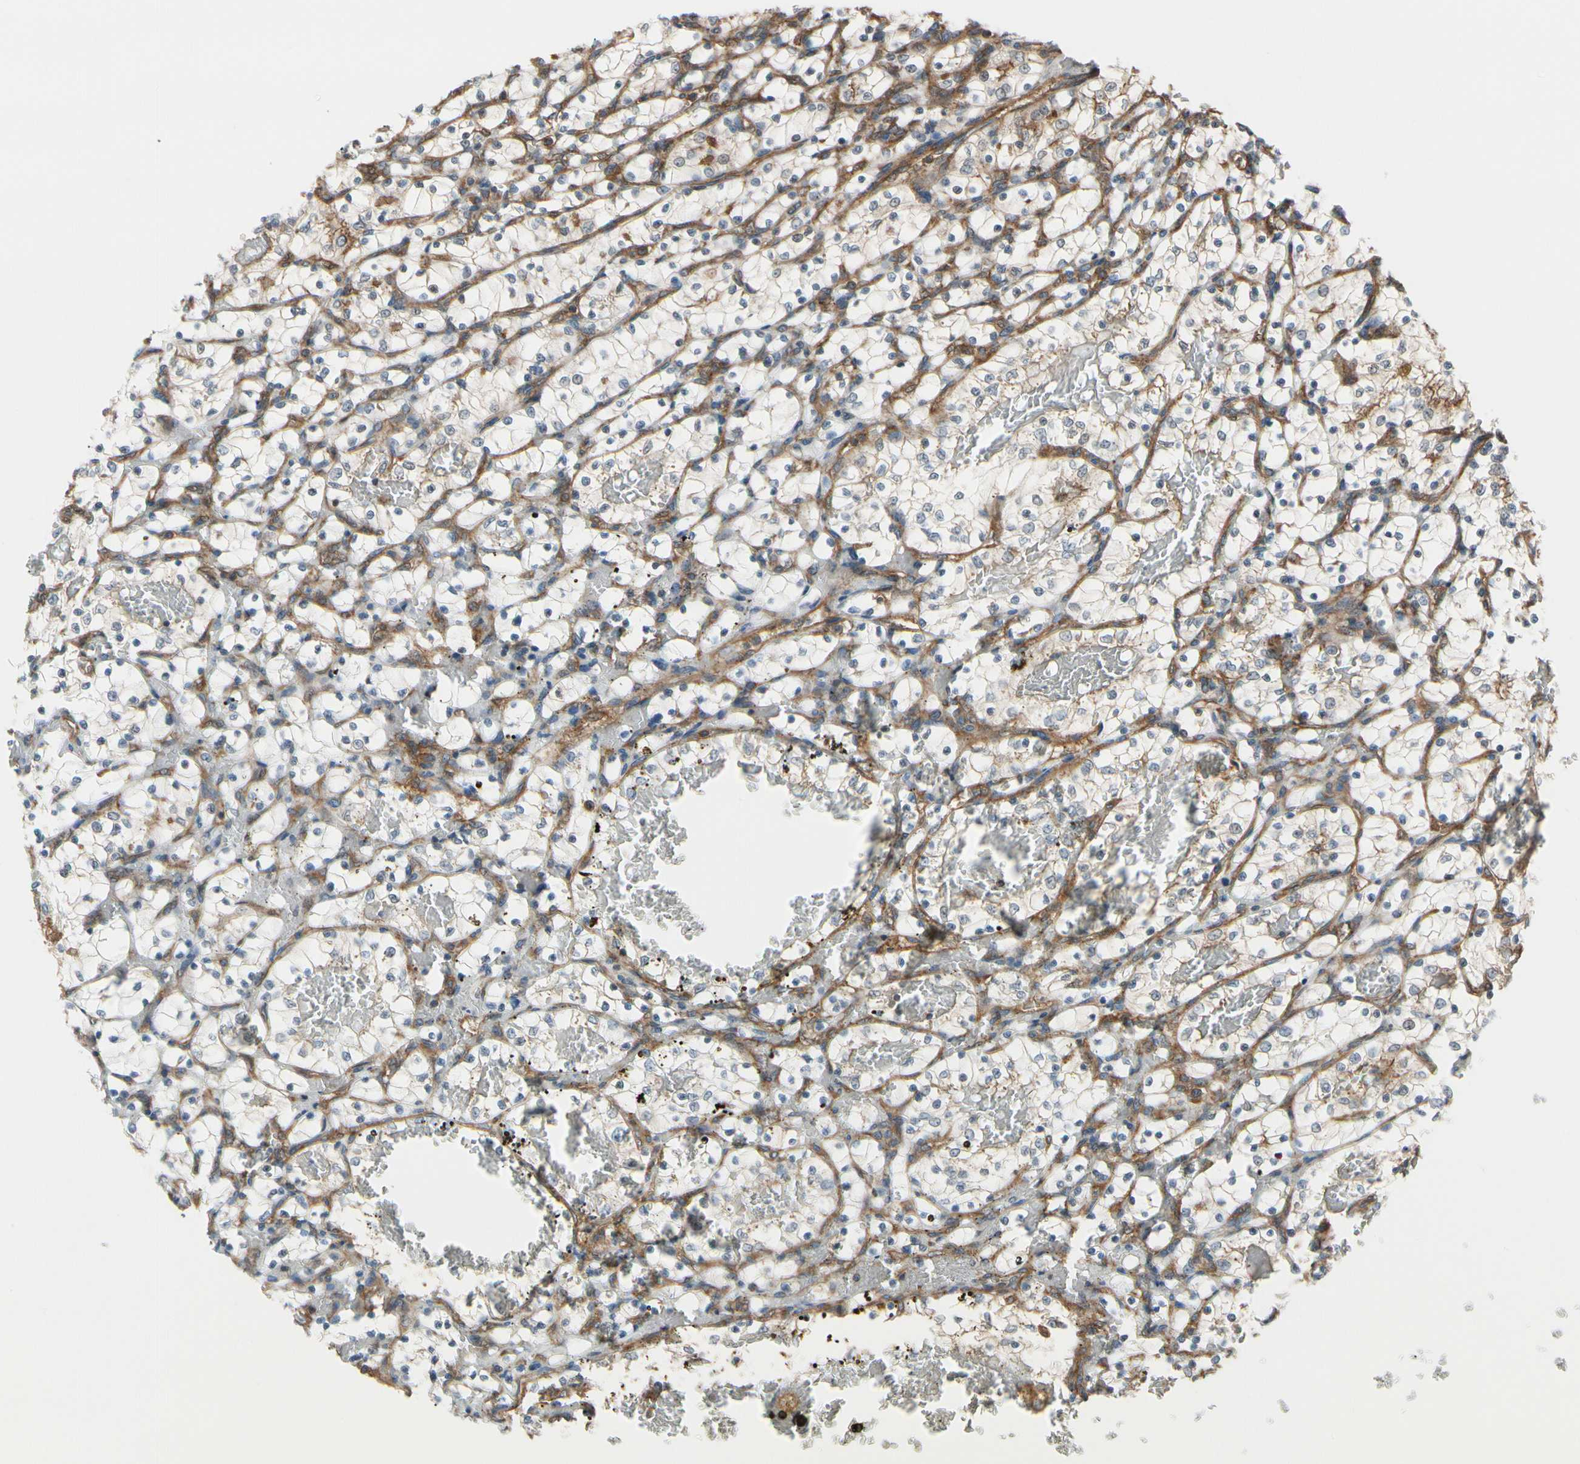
{"staining": {"intensity": "moderate", "quantity": ">75%", "location": "cytoplasmic/membranous"}, "tissue": "renal cancer", "cell_type": "Tumor cells", "image_type": "cancer", "snomed": [{"axis": "morphology", "description": "Adenocarcinoma, NOS"}, {"axis": "topography", "description": "Kidney"}], "caption": "This is an image of IHC staining of renal cancer, which shows moderate expression in the cytoplasmic/membranous of tumor cells.", "gene": "EPS15", "patient": {"sex": "female", "age": 69}}